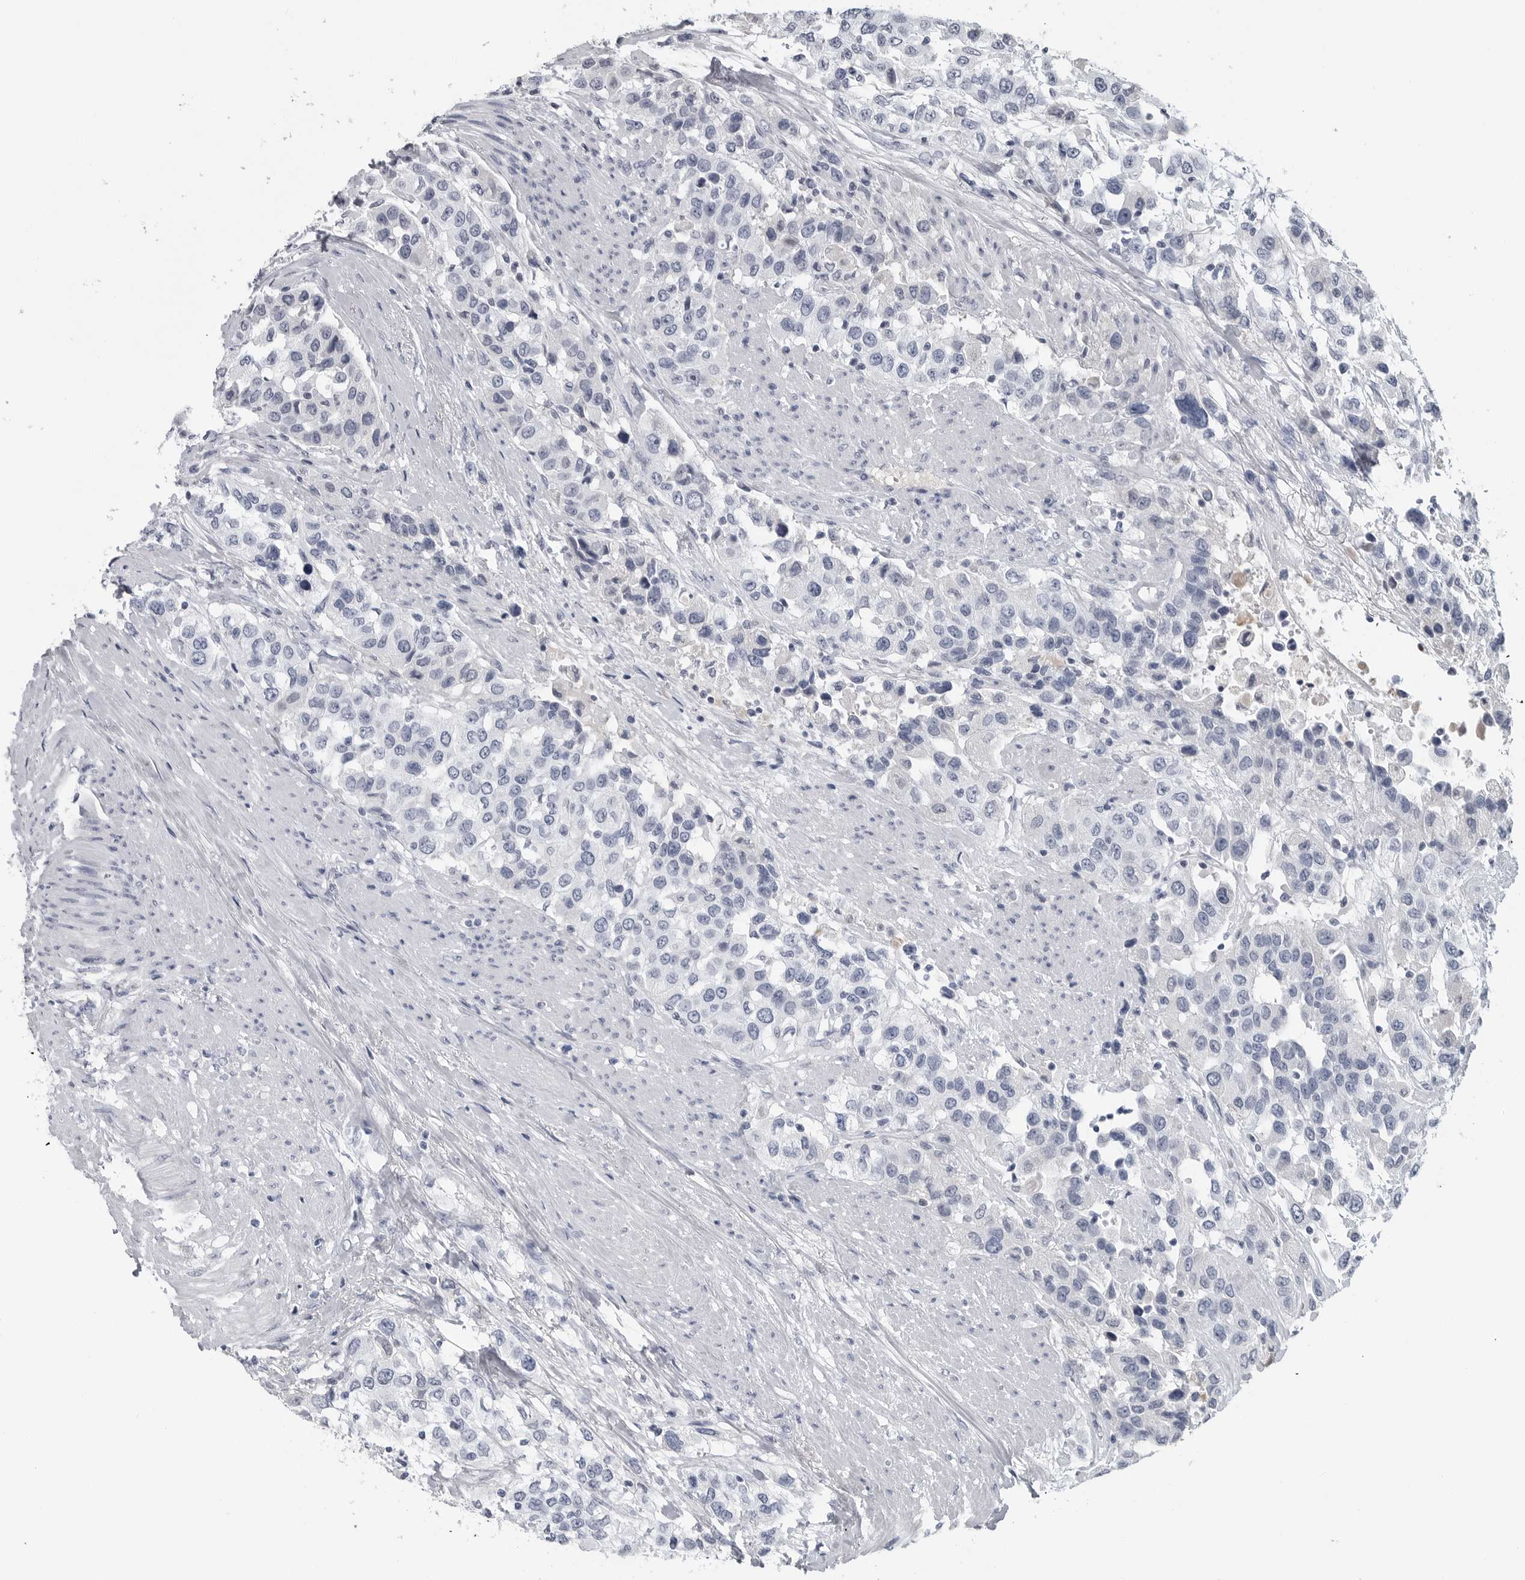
{"staining": {"intensity": "negative", "quantity": "none", "location": "none"}, "tissue": "urothelial cancer", "cell_type": "Tumor cells", "image_type": "cancer", "snomed": [{"axis": "morphology", "description": "Urothelial carcinoma, High grade"}, {"axis": "topography", "description": "Urinary bladder"}], "caption": "Tumor cells show no significant protein expression in high-grade urothelial carcinoma.", "gene": "AMPD1", "patient": {"sex": "female", "age": 80}}